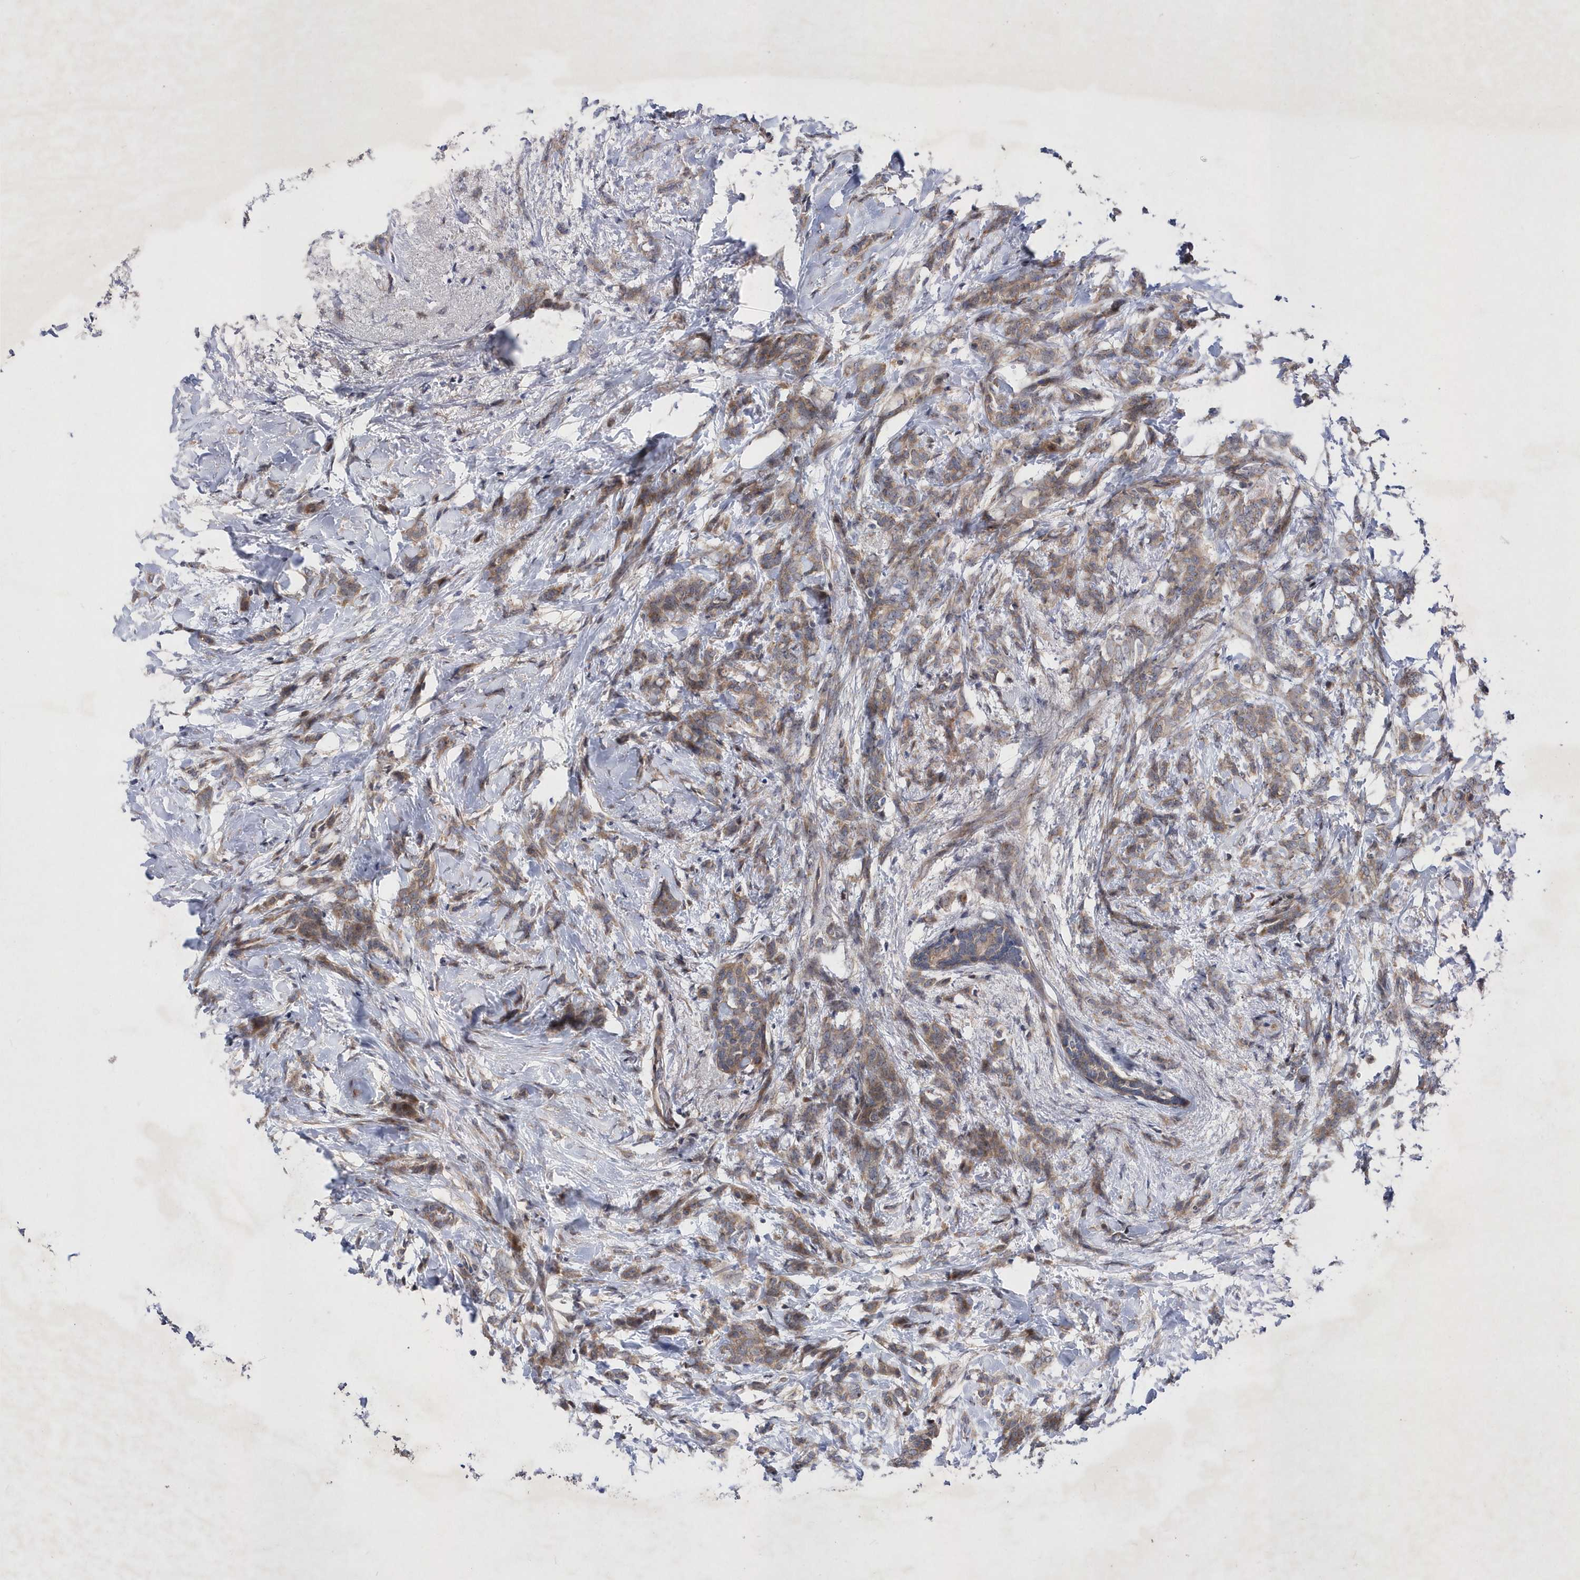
{"staining": {"intensity": "moderate", "quantity": ">75%", "location": "cytoplasmic/membranous"}, "tissue": "breast cancer", "cell_type": "Tumor cells", "image_type": "cancer", "snomed": [{"axis": "morphology", "description": "Lobular carcinoma, in situ"}, {"axis": "morphology", "description": "Lobular carcinoma"}, {"axis": "topography", "description": "Breast"}], "caption": "The histopathology image shows staining of breast lobular carcinoma, revealing moderate cytoplasmic/membranous protein positivity (brown color) within tumor cells.", "gene": "LONRF2", "patient": {"sex": "female", "age": 41}}